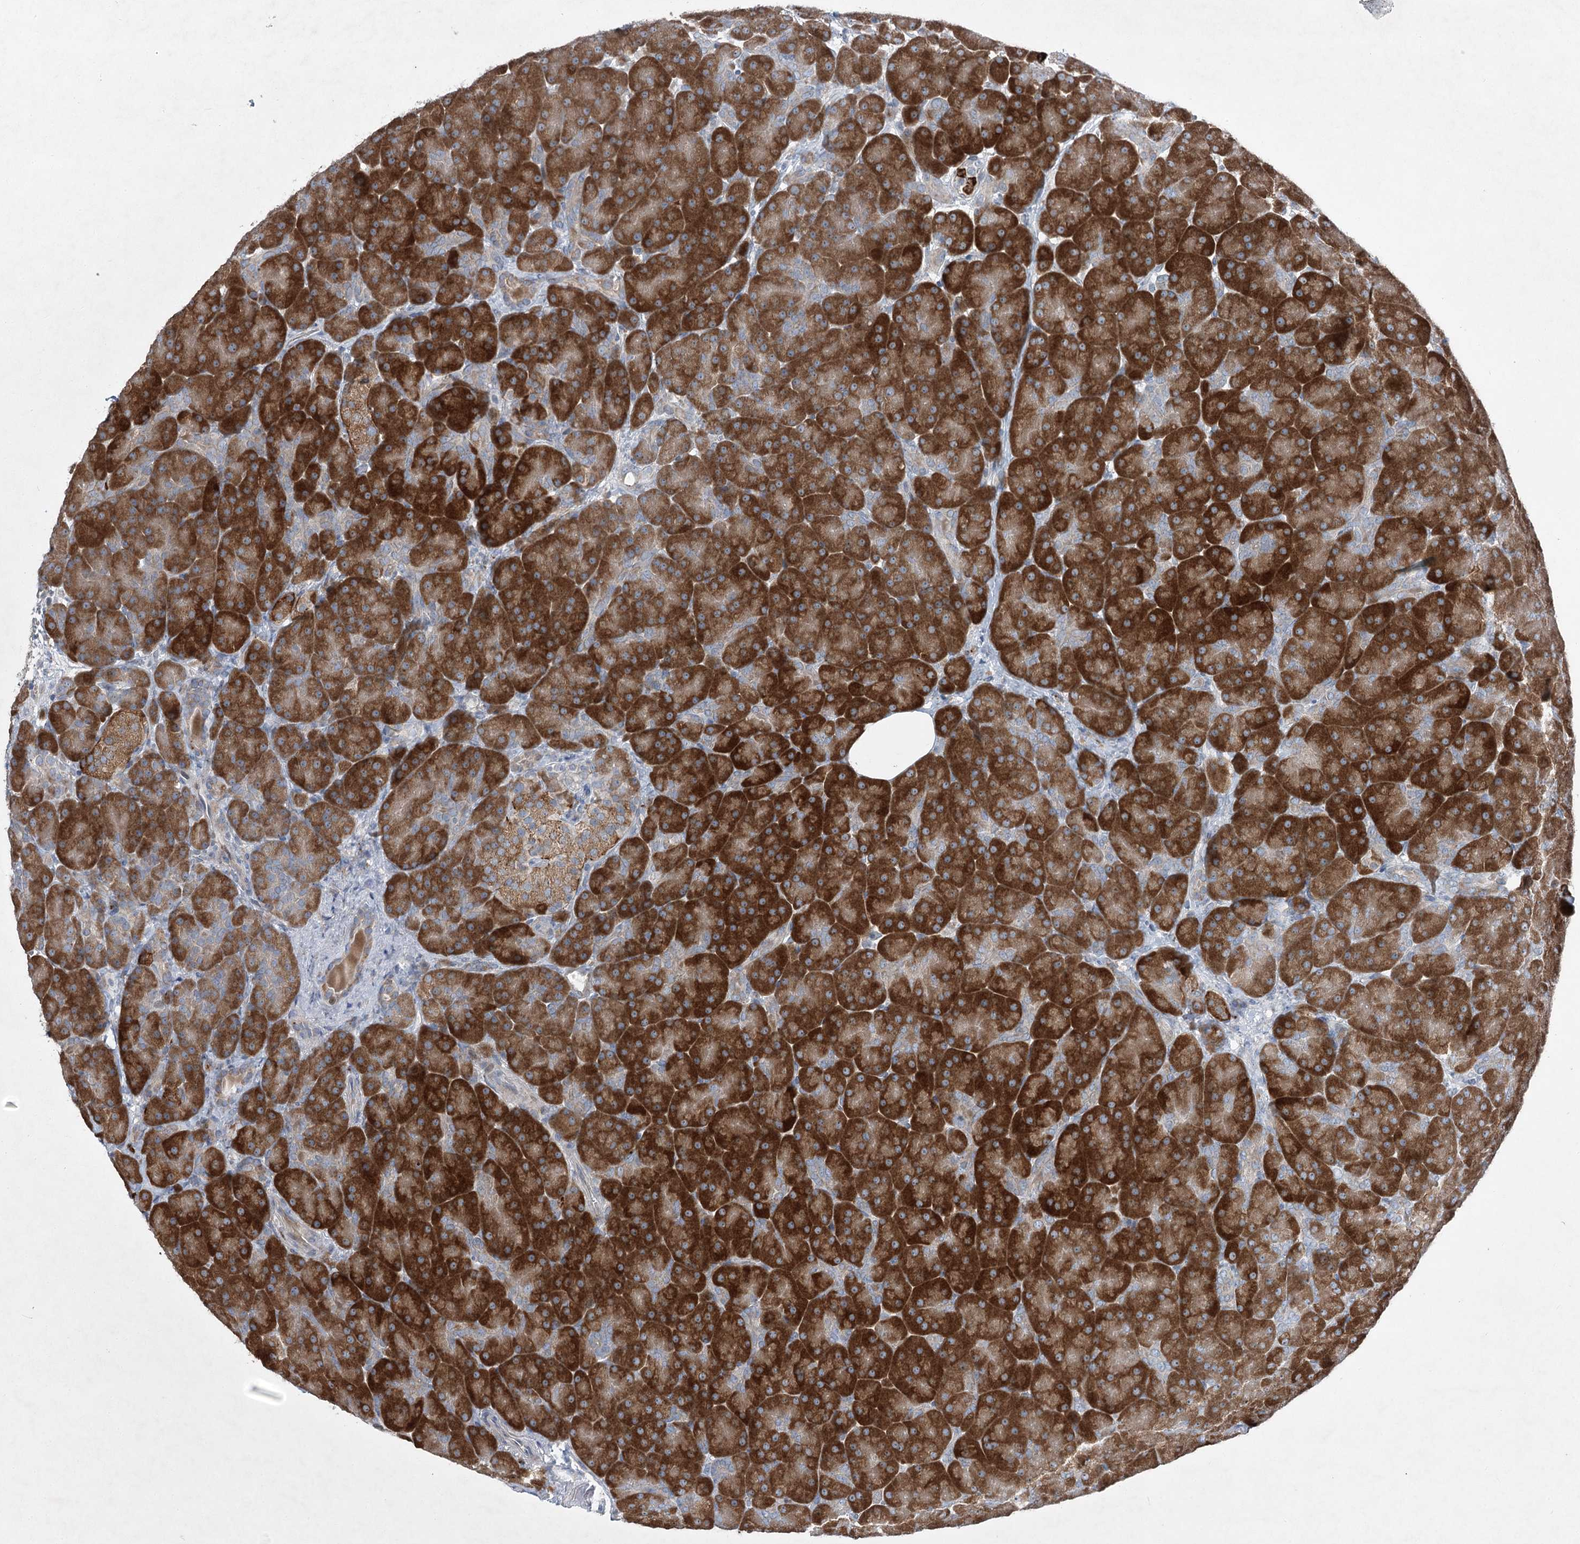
{"staining": {"intensity": "strong", "quantity": ">75%", "location": "cytoplasmic/membranous"}, "tissue": "pancreas", "cell_type": "Exocrine glandular cells", "image_type": "normal", "snomed": [{"axis": "morphology", "description": "Normal tissue, NOS"}, {"axis": "topography", "description": "Pancreas"}], "caption": "About >75% of exocrine glandular cells in unremarkable pancreas demonstrate strong cytoplasmic/membranous protein positivity as visualized by brown immunohistochemical staining.", "gene": "ENSG00000285330", "patient": {"sex": "male", "age": 66}}